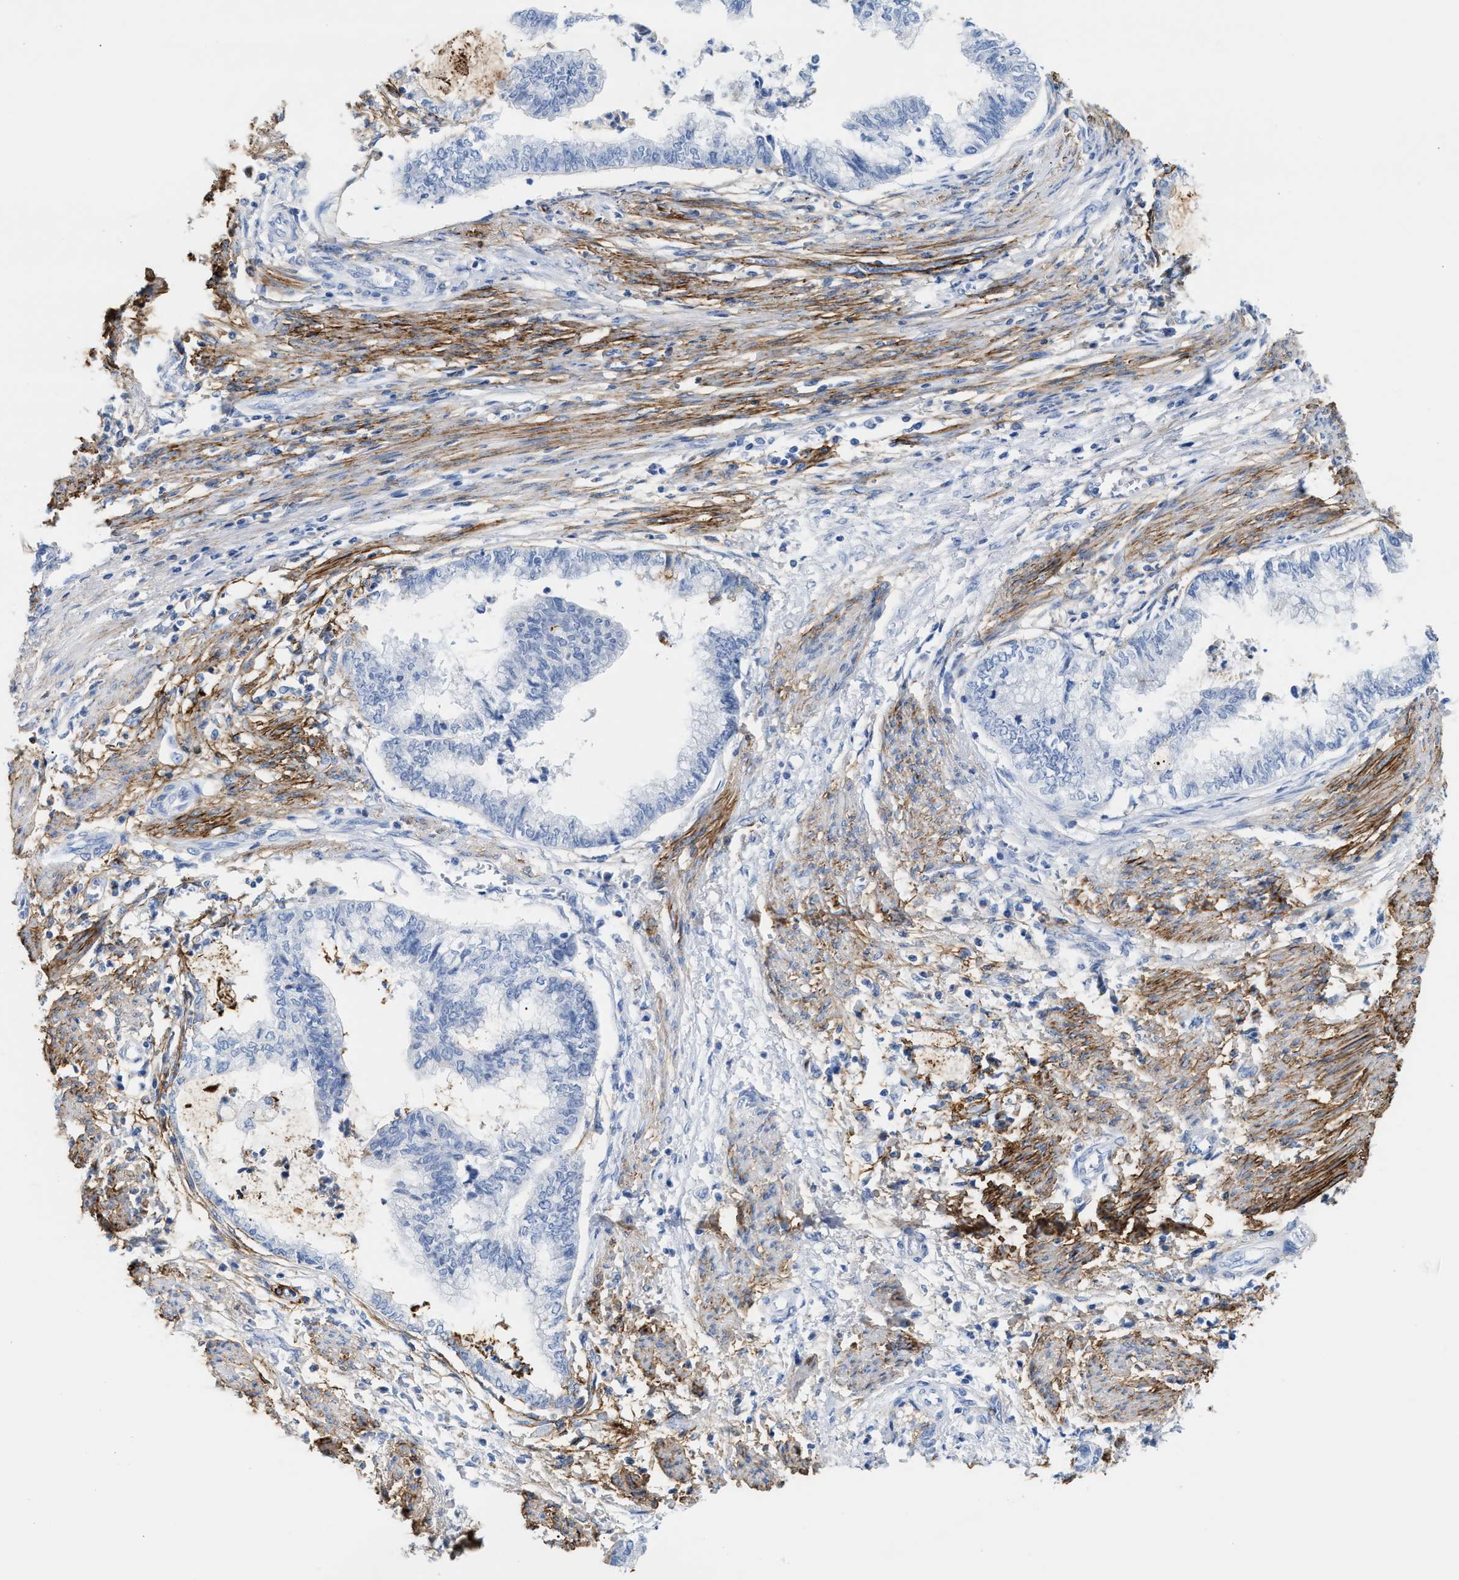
{"staining": {"intensity": "negative", "quantity": "none", "location": "none"}, "tissue": "endometrial cancer", "cell_type": "Tumor cells", "image_type": "cancer", "snomed": [{"axis": "morphology", "description": "Necrosis, NOS"}, {"axis": "morphology", "description": "Adenocarcinoma, NOS"}, {"axis": "topography", "description": "Endometrium"}], "caption": "Immunohistochemical staining of endometrial adenocarcinoma shows no significant expression in tumor cells.", "gene": "TNR", "patient": {"sex": "female", "age": 79}}